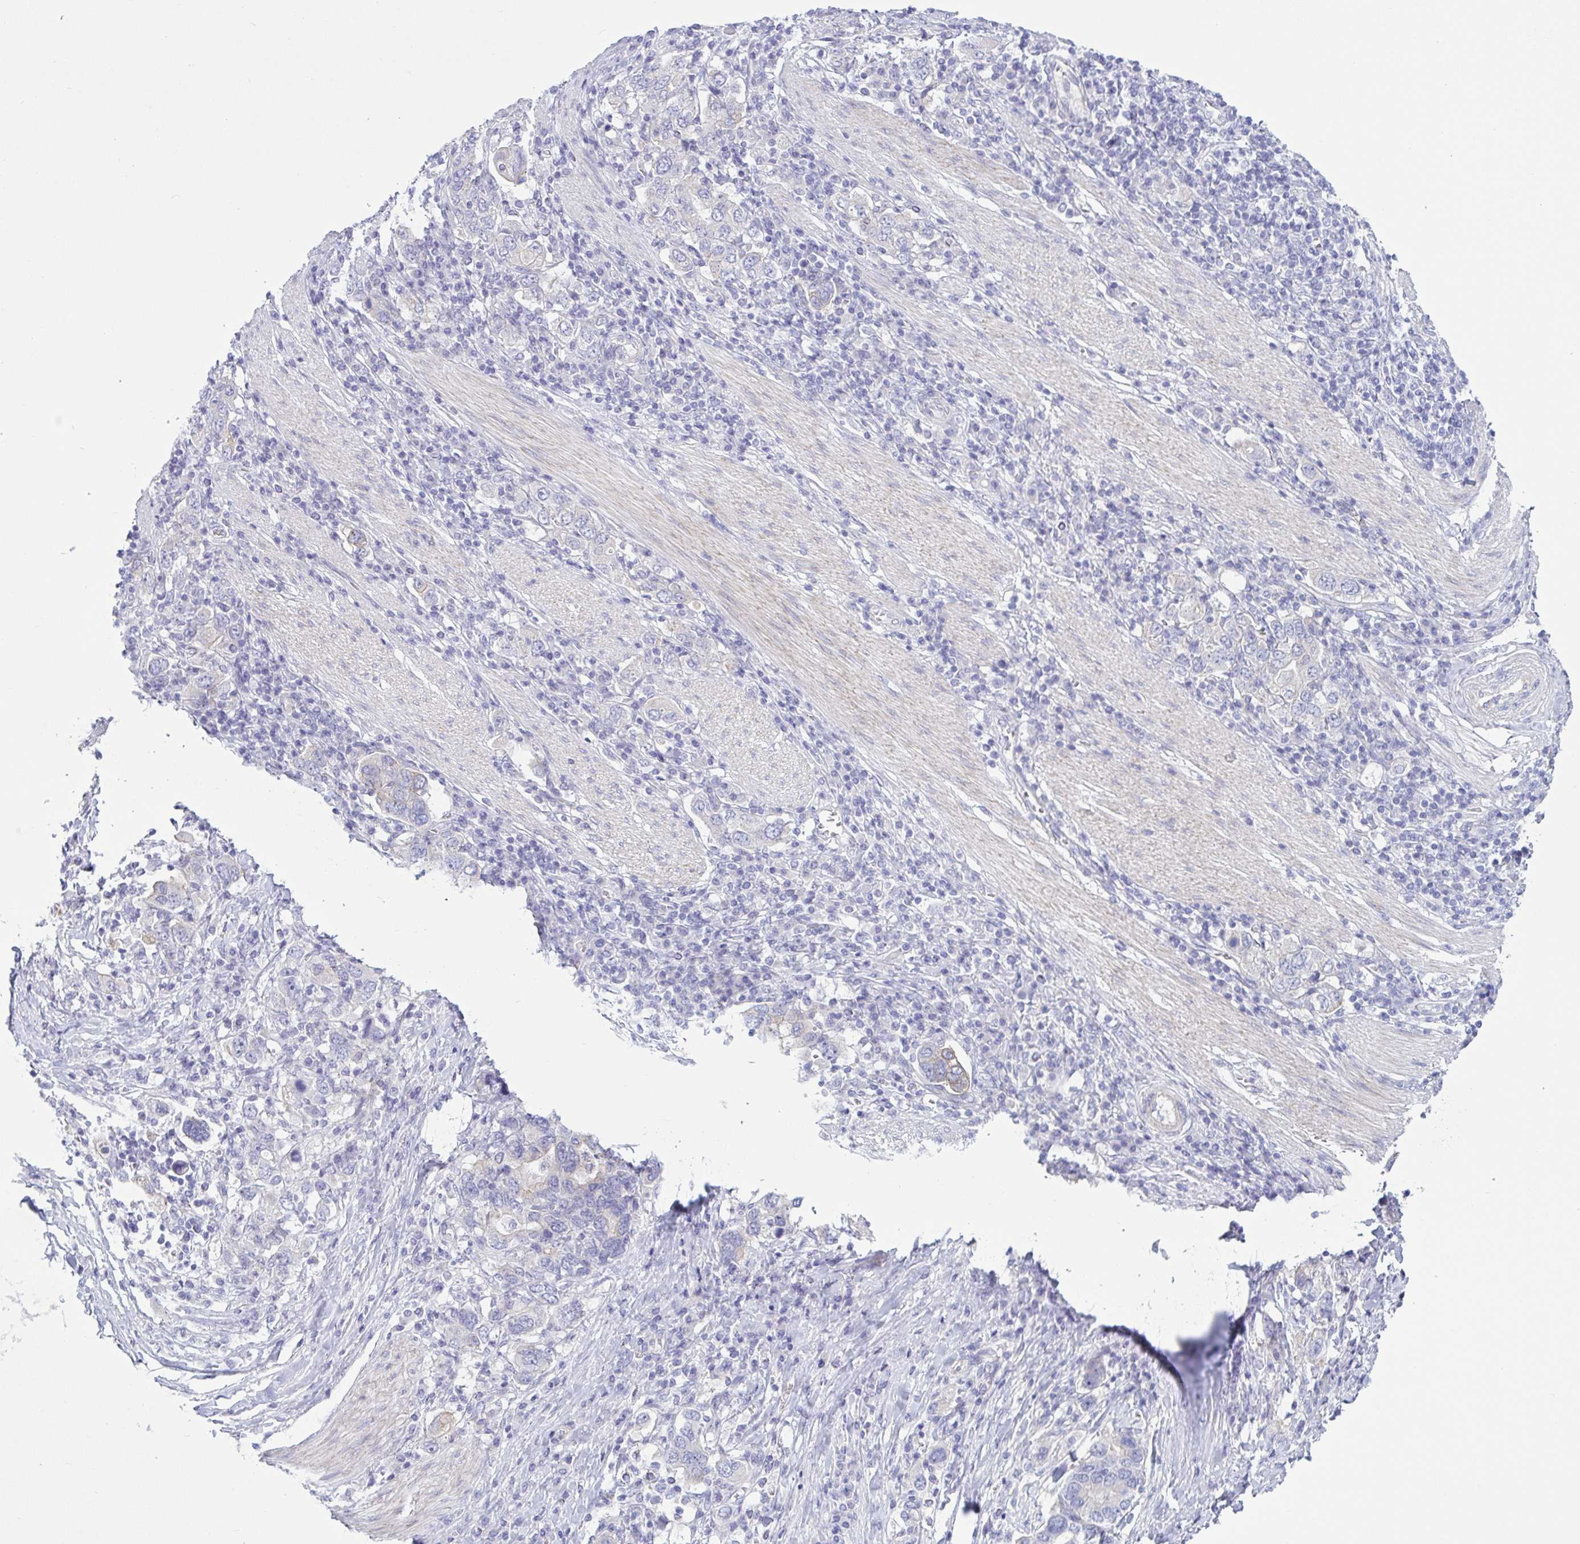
{"staining": {"intensity": "negative", "quantity": "none", "location": "none"}, "tissue": "stomach cancer", "cell_type": "Tumor cells", "image_type": "cancer", "snomed": [{"axis": "morphology", "description": "Adenocarcinoma, NOS"}, {"axis": "topography", "description": "Stomach, upper"}, {"axis": "topography", "description": "Stomach"}], "caption": "Tumor cells are negative for brown protein staining in stomach cancer.", "gene": "TNNI2", "patient": {"sex": "male", "age": 62}}